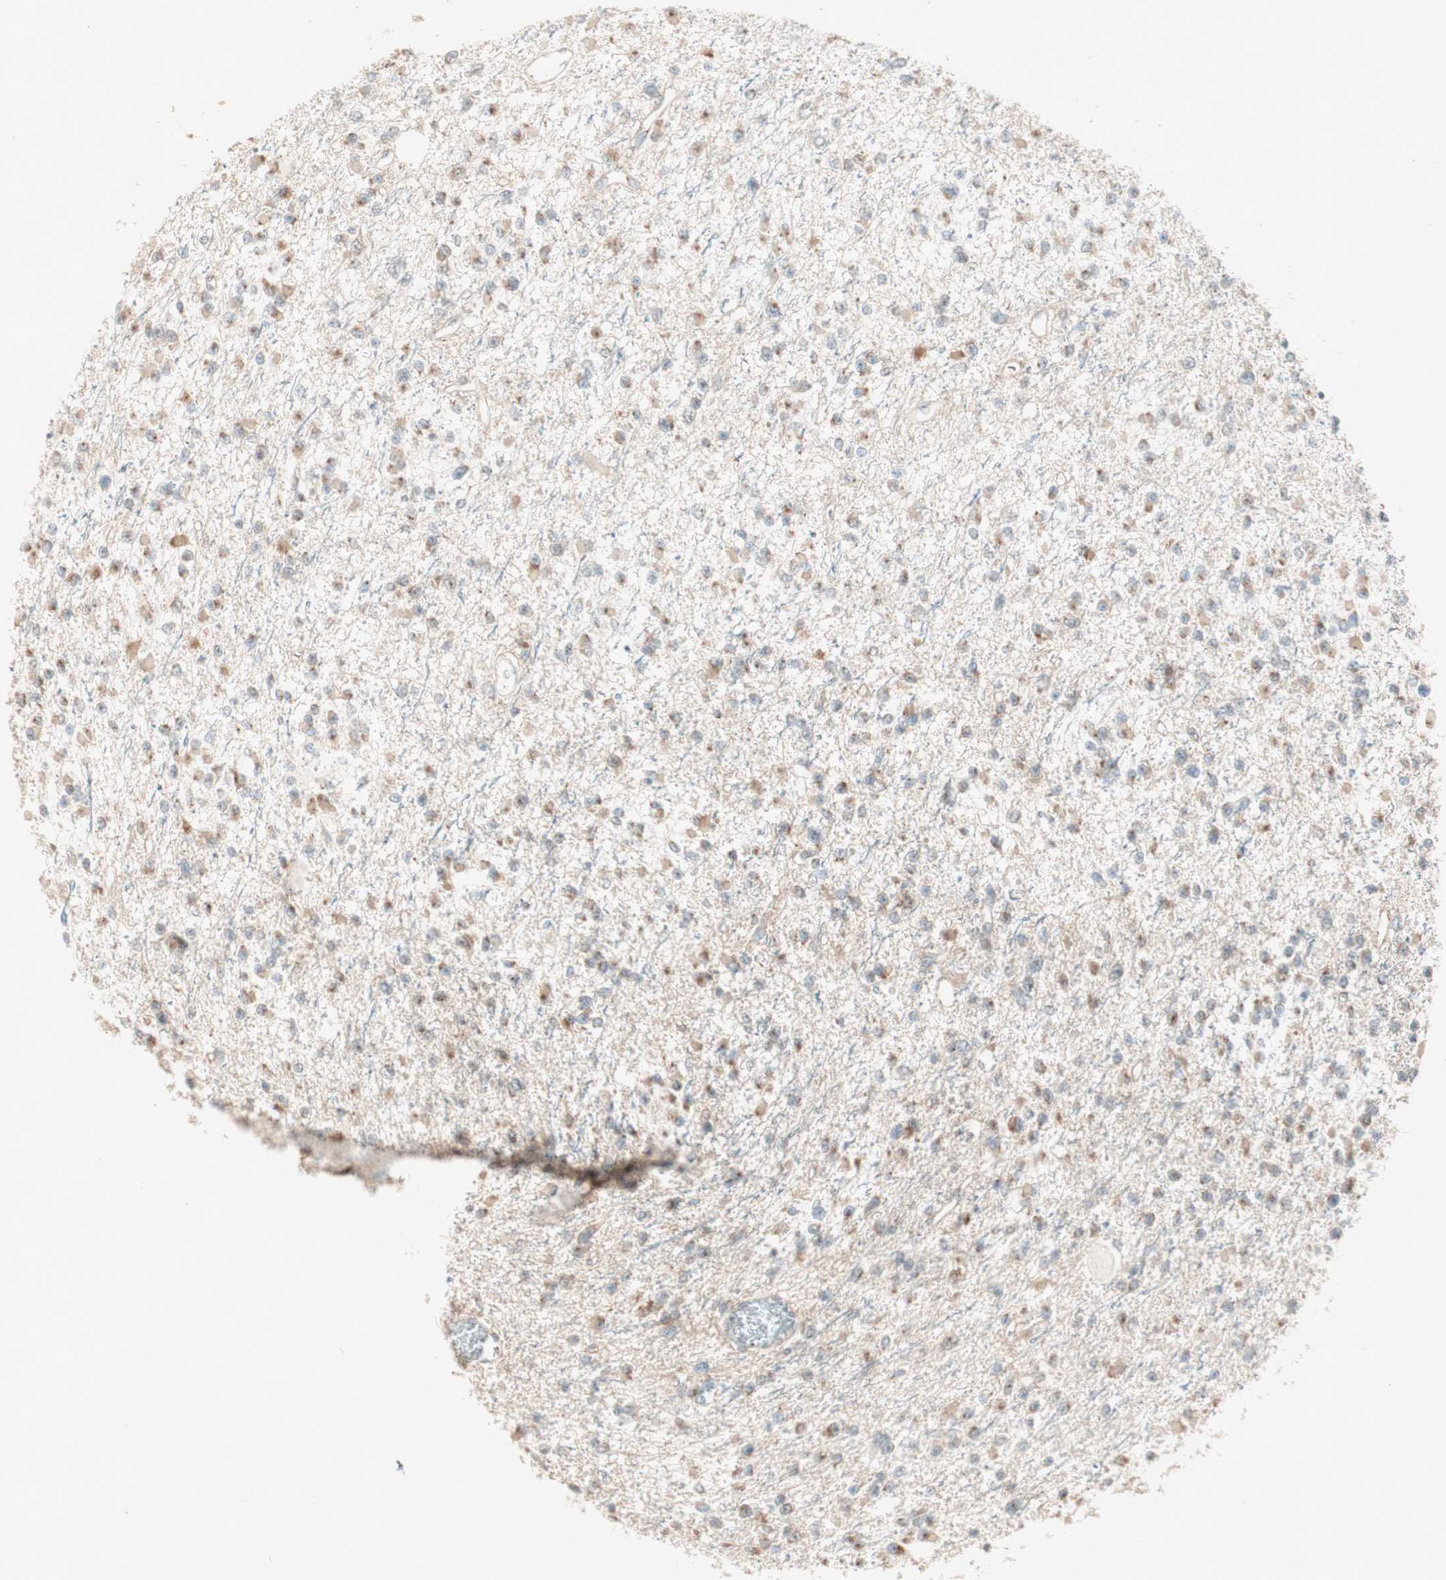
{"staining": {"intensity": "weak", "quantity": ">75%", "location": "cytoplasmic/membranous"}, "tissue": "glioma", "cell_type": "Tumor cells", "image_type": "cancer", "snomed": [{"axis": "morphology", "description": "Glioma, malignant, Low grade"}, {"axis": "topography", "description": "Brain"}], "caption": "Low-grade glioma (malignant) stained for a protein demonstrates weak cytoplasmic/membranous positivity in tumor cells.", "gene": "SEC16A", "patient": {"sex": "female", "age": 22}}